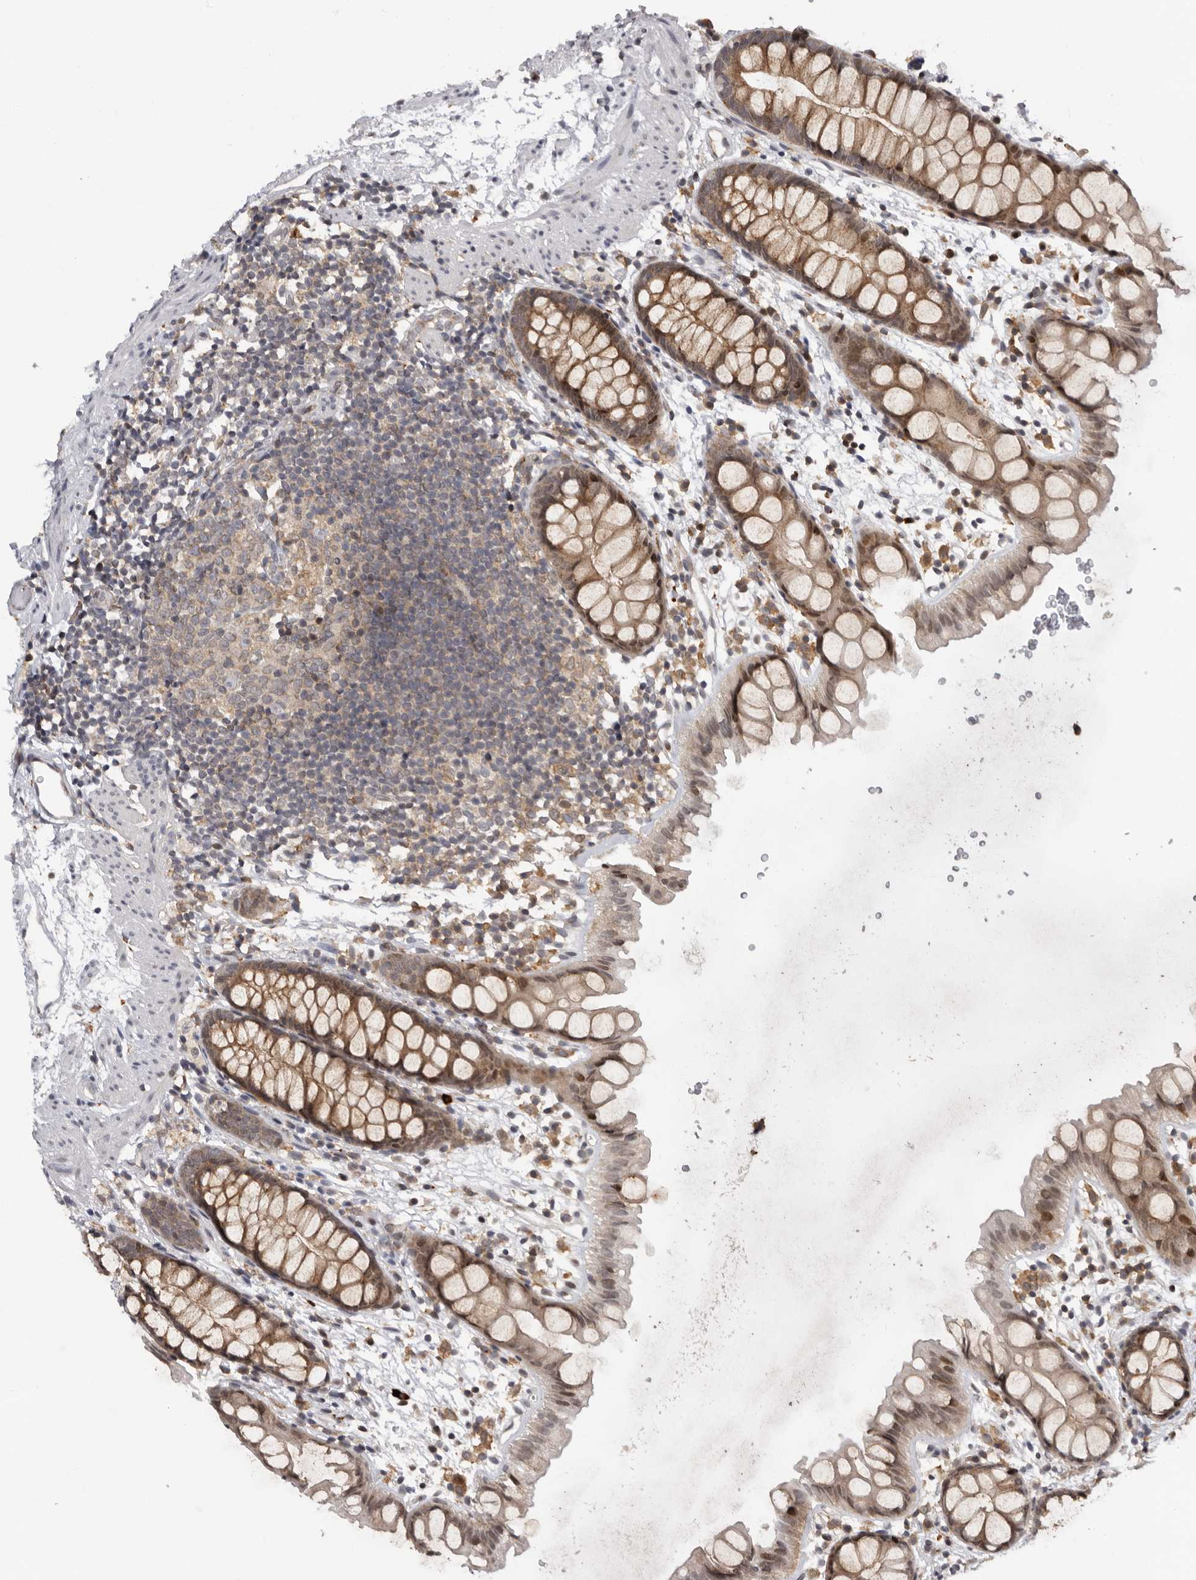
{"staining": {"intensity": "moderate", "quantity": ">75%", "location": "cytoplasmic/membranous,nuclear"}, "tissue": "rectum", "cell_type": "Glandular cells", "image_type": "normal", "snomed": [{"axis": "morphology", "description": "Normal tissue, NOS"}, {"axis": "topography", "description": "Rectum"}], "caption": "Immunohistochemistry (IHC) (DAB) staining of benign human rectum reveals moderate cytoplasmic/membranous,nuclear protein positivity in about >75% of glandular cells.", "gene": "KIF2B", "patient": {"sex": "female", "age": 65}}